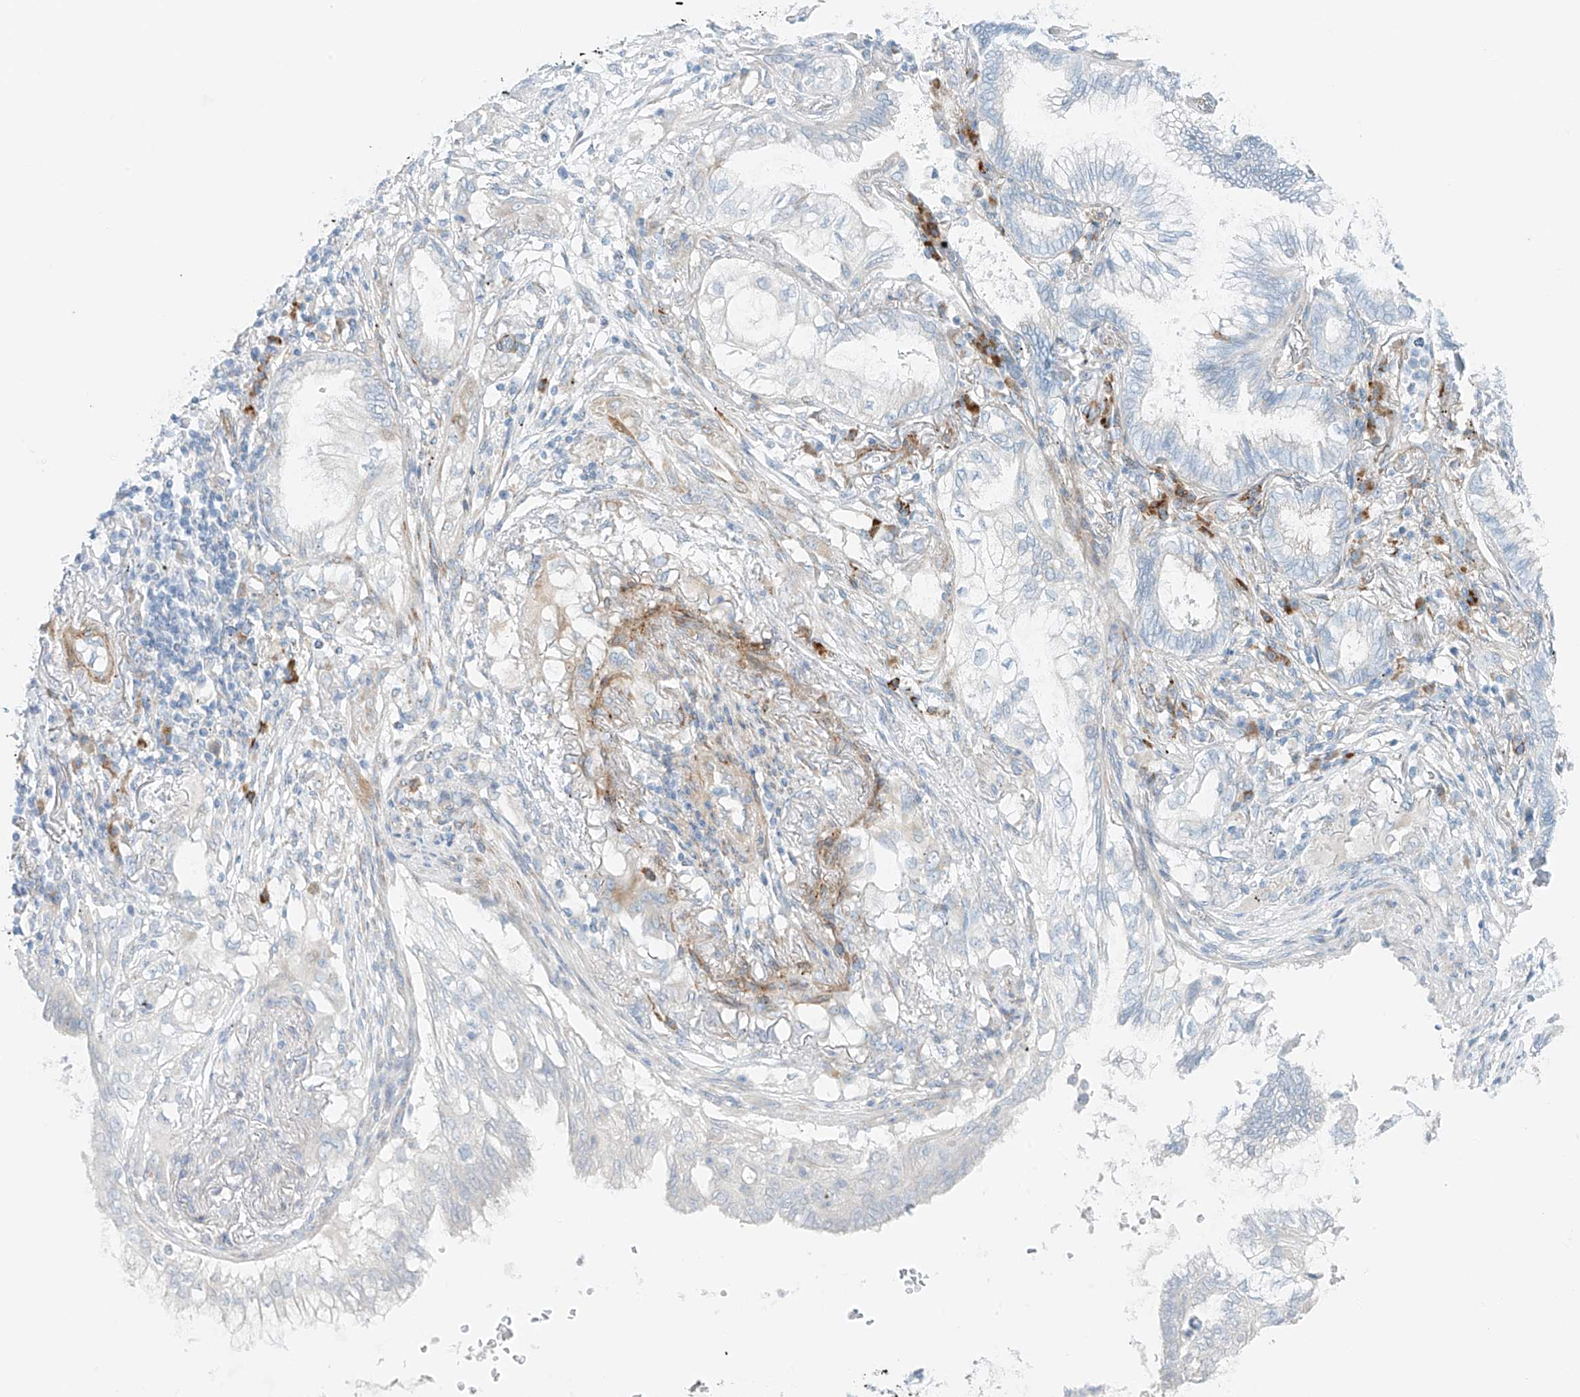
{"staining": {"intensity": "negative", "quantity": "none", "location": "none"}, "tissue": "lung cancer", "cell_type": "Tumor cells", "image_type": "cancer", "snomed": [{"axis": "morphology", "description": "Adenocarcinoma, NOS"}, {"axis": "topography", "description": "Lung"}], "caption": "Immunohistochemistry (IHC) photomicrograph of neoplastic tissue: lung adenocarcinoma stained with DAB (3,3'-diaminobenzidine) reveals no significant protein staining in tumor cells. (DAB IHC with hematoxylin counter stain).", "gene": "EIPR1", "patient": {"sex": "female", "age": 70}}